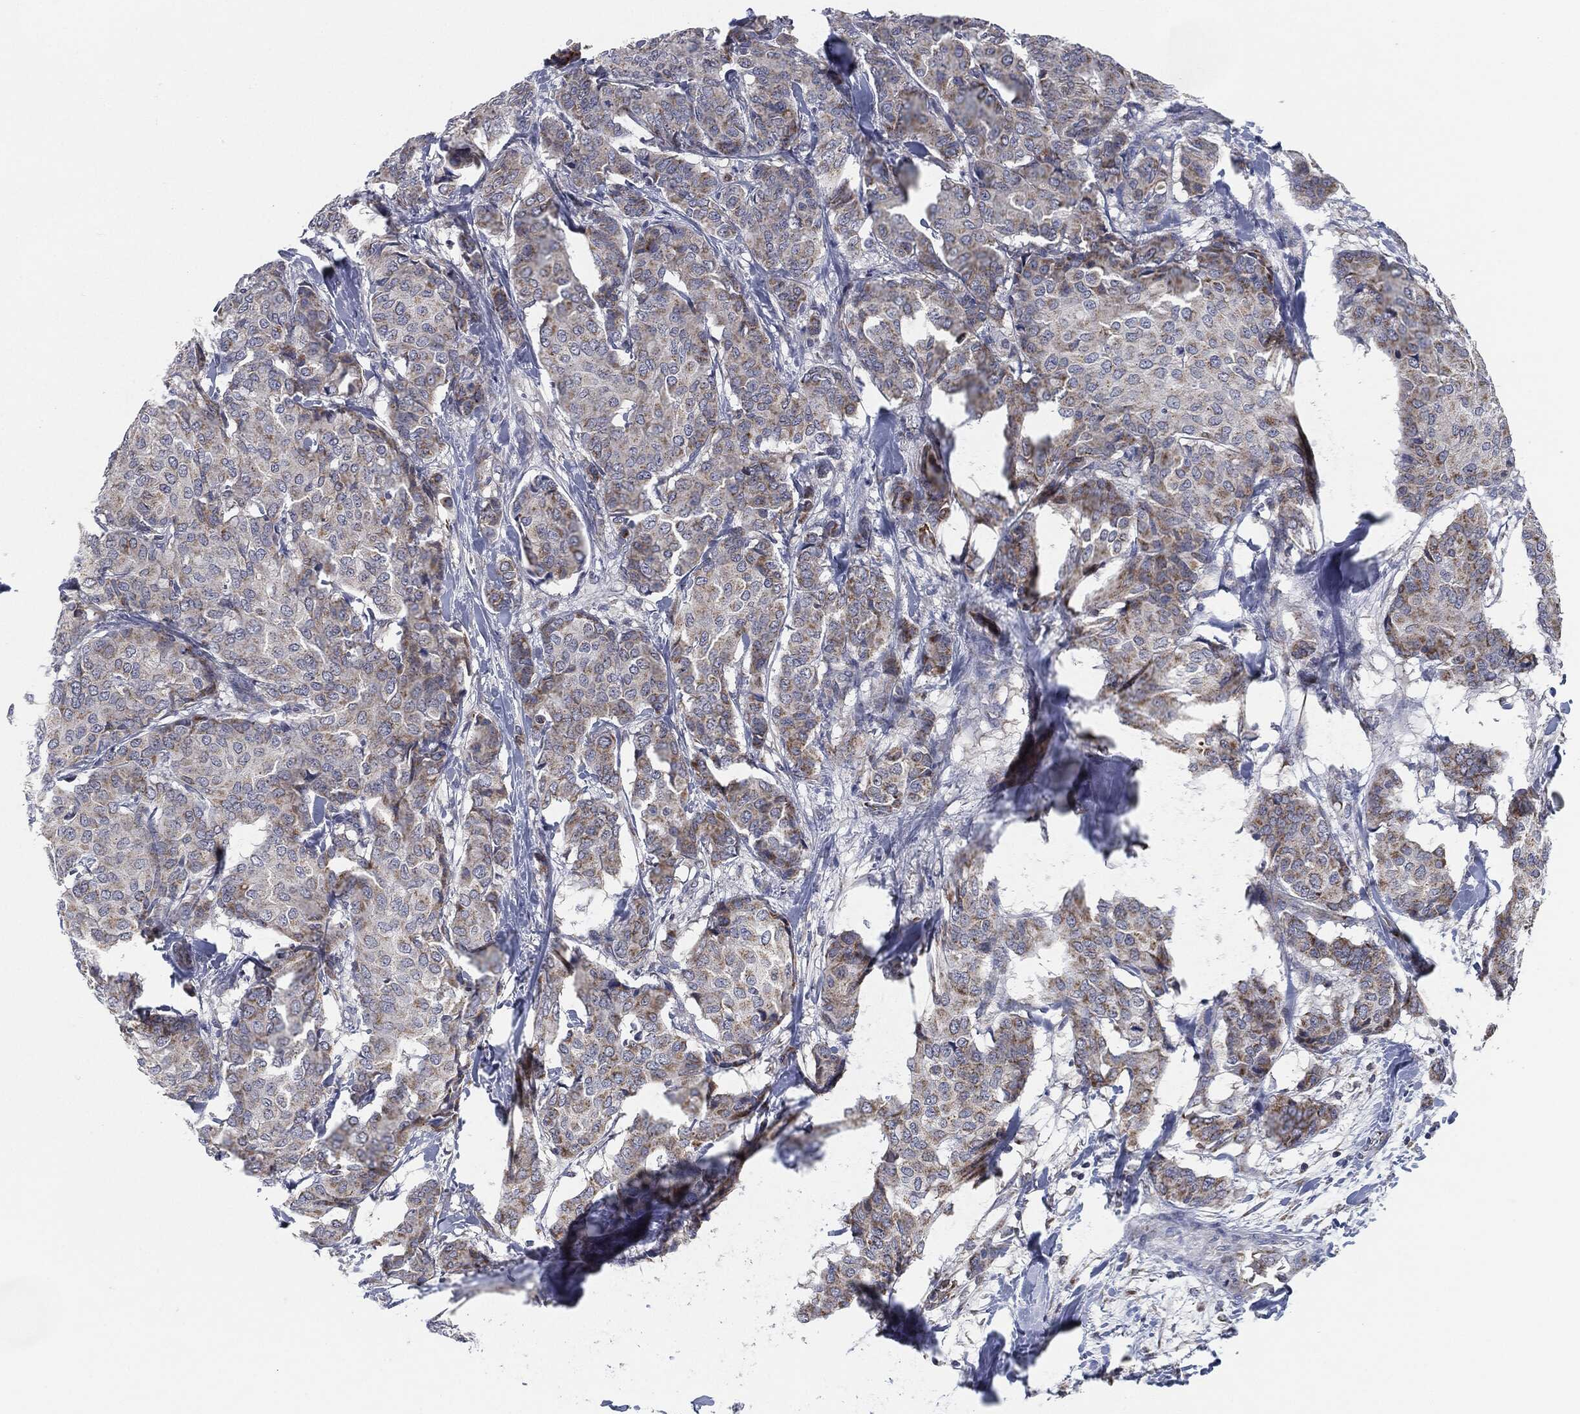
{"staining": {"intensity": "moderate", "quantity": "<25%", "location": "cytoplasmic/membranous"}, "tissue": "breast cancer", "cell_type": "Tumor cells", "image_type": "cancer", "snomed": [{"axis": "morphology", "description": "Duct carcinoma"}, {"axis": "topography", "description": "Breast"}], "caption": "Immunohistochemistry (IHC) staining of breast cancer, which displays low levels of moderate cytoplasmic/membranous expression in approximately <25% of tumor cells indicating moderate cytoplasmic/membranous protein staining. The staining was performed using DAB (3,3'-diaminobenzidine) (brown) for protein detection and nuclei were counterstained in hematoxylin (blue).", "gene": "SIGLEC9", "patient": {"sex": "female", "age": 75}}